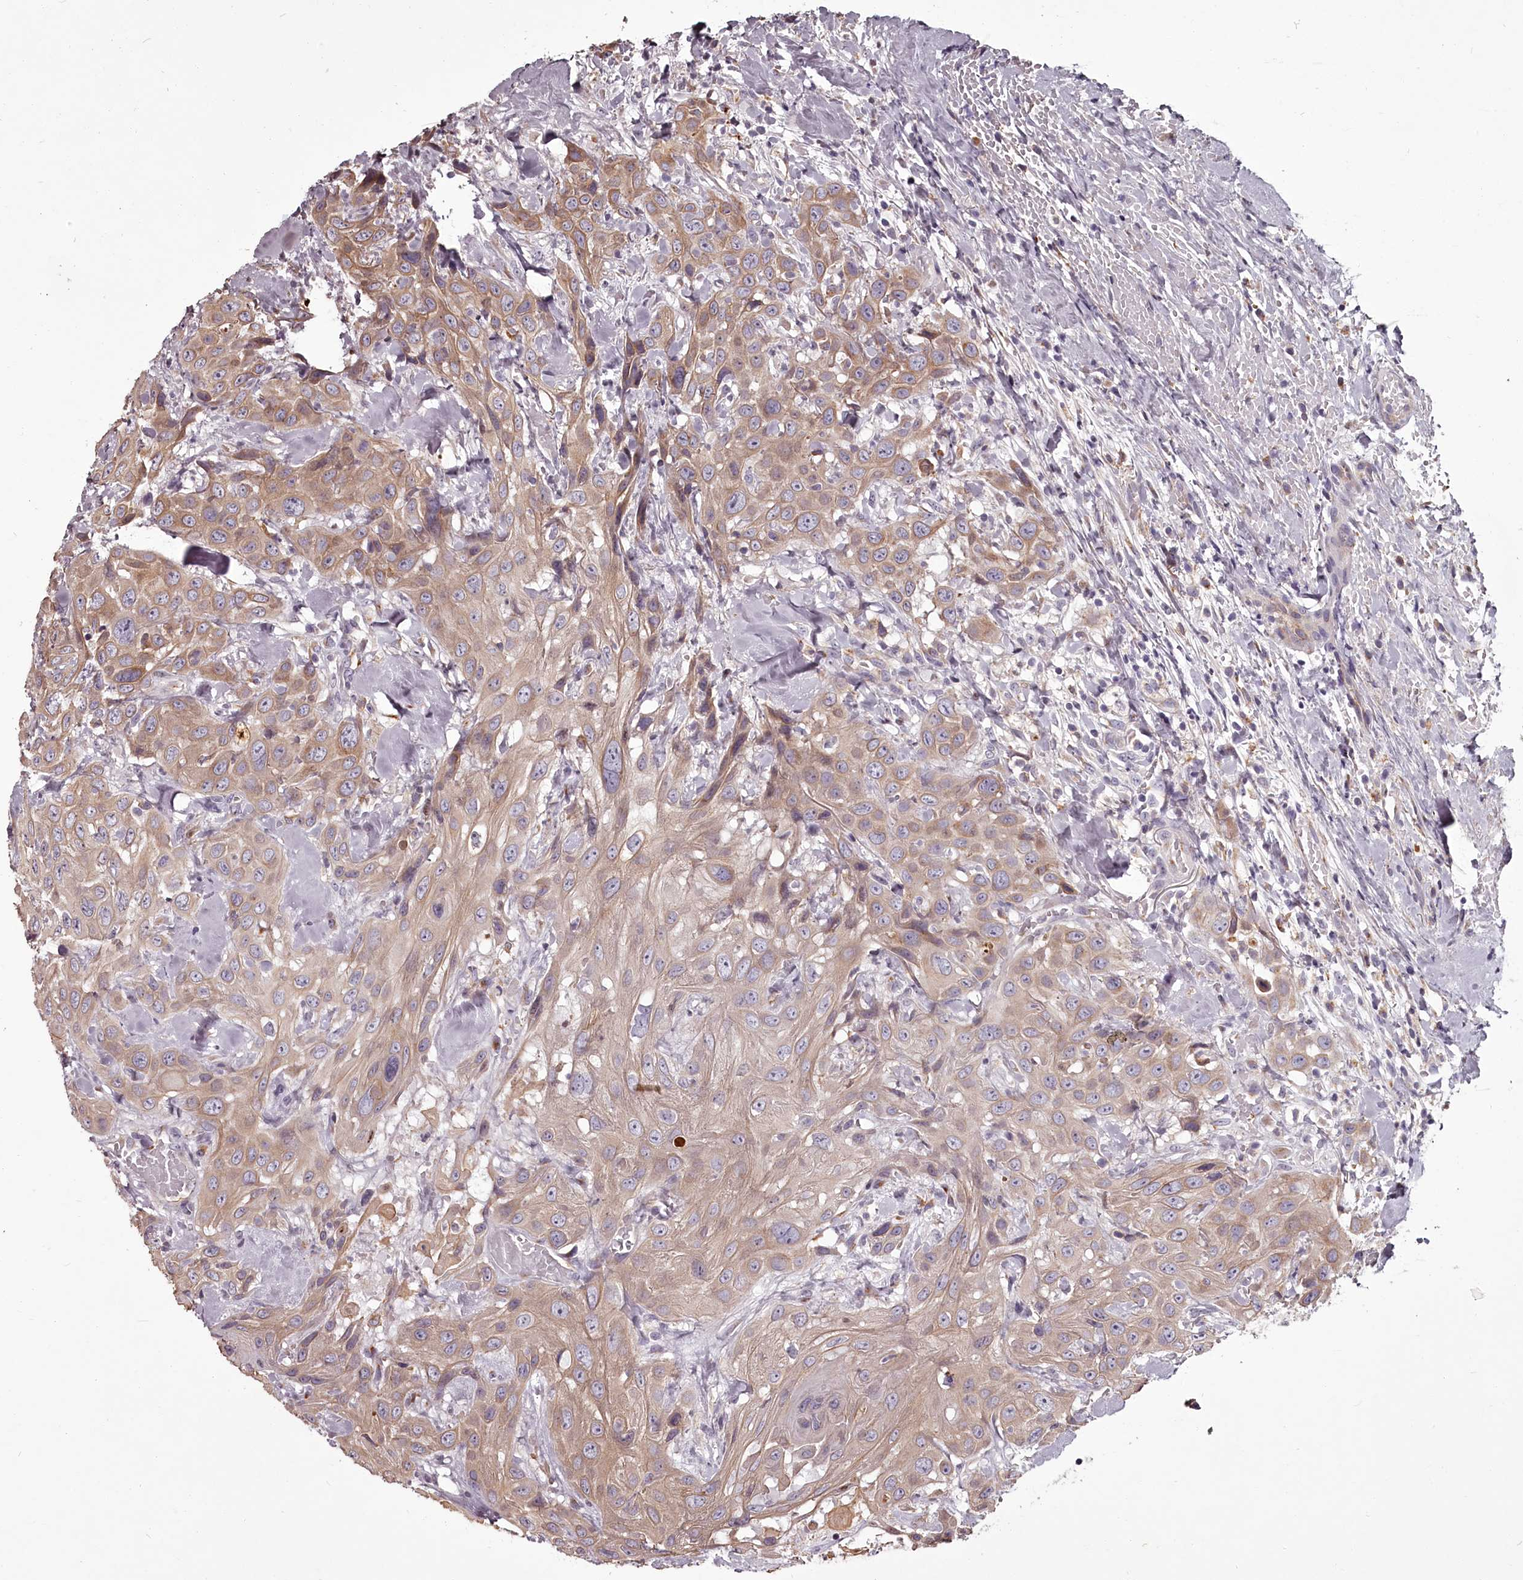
{"staining": {"intensity": "weak", "quantity": ">75%", "location": "cytoplasmic/membranous"}, "tissue": "head and neck cancer", "cell_type": "Tumor cells", "image_type": "cancer", "snomed": [{"axis": "morphology", "description": "Squamous cell carcinoma, NOS"}, {"axis": "topography", "description": "Head-Neck"}], "caption": "Brown immunohistochemical staining in squamous cell carcinoma (head and neck) reveals weak cytoplasmic/membranous staining in about >75% of tumor cells. The protein is stained brown, and the nuclei are stained in blue (DAB IHC with brightfield microscopy, high magnification).", "gene": "STX6", "patient": {"sex": "male", "age": 81}}